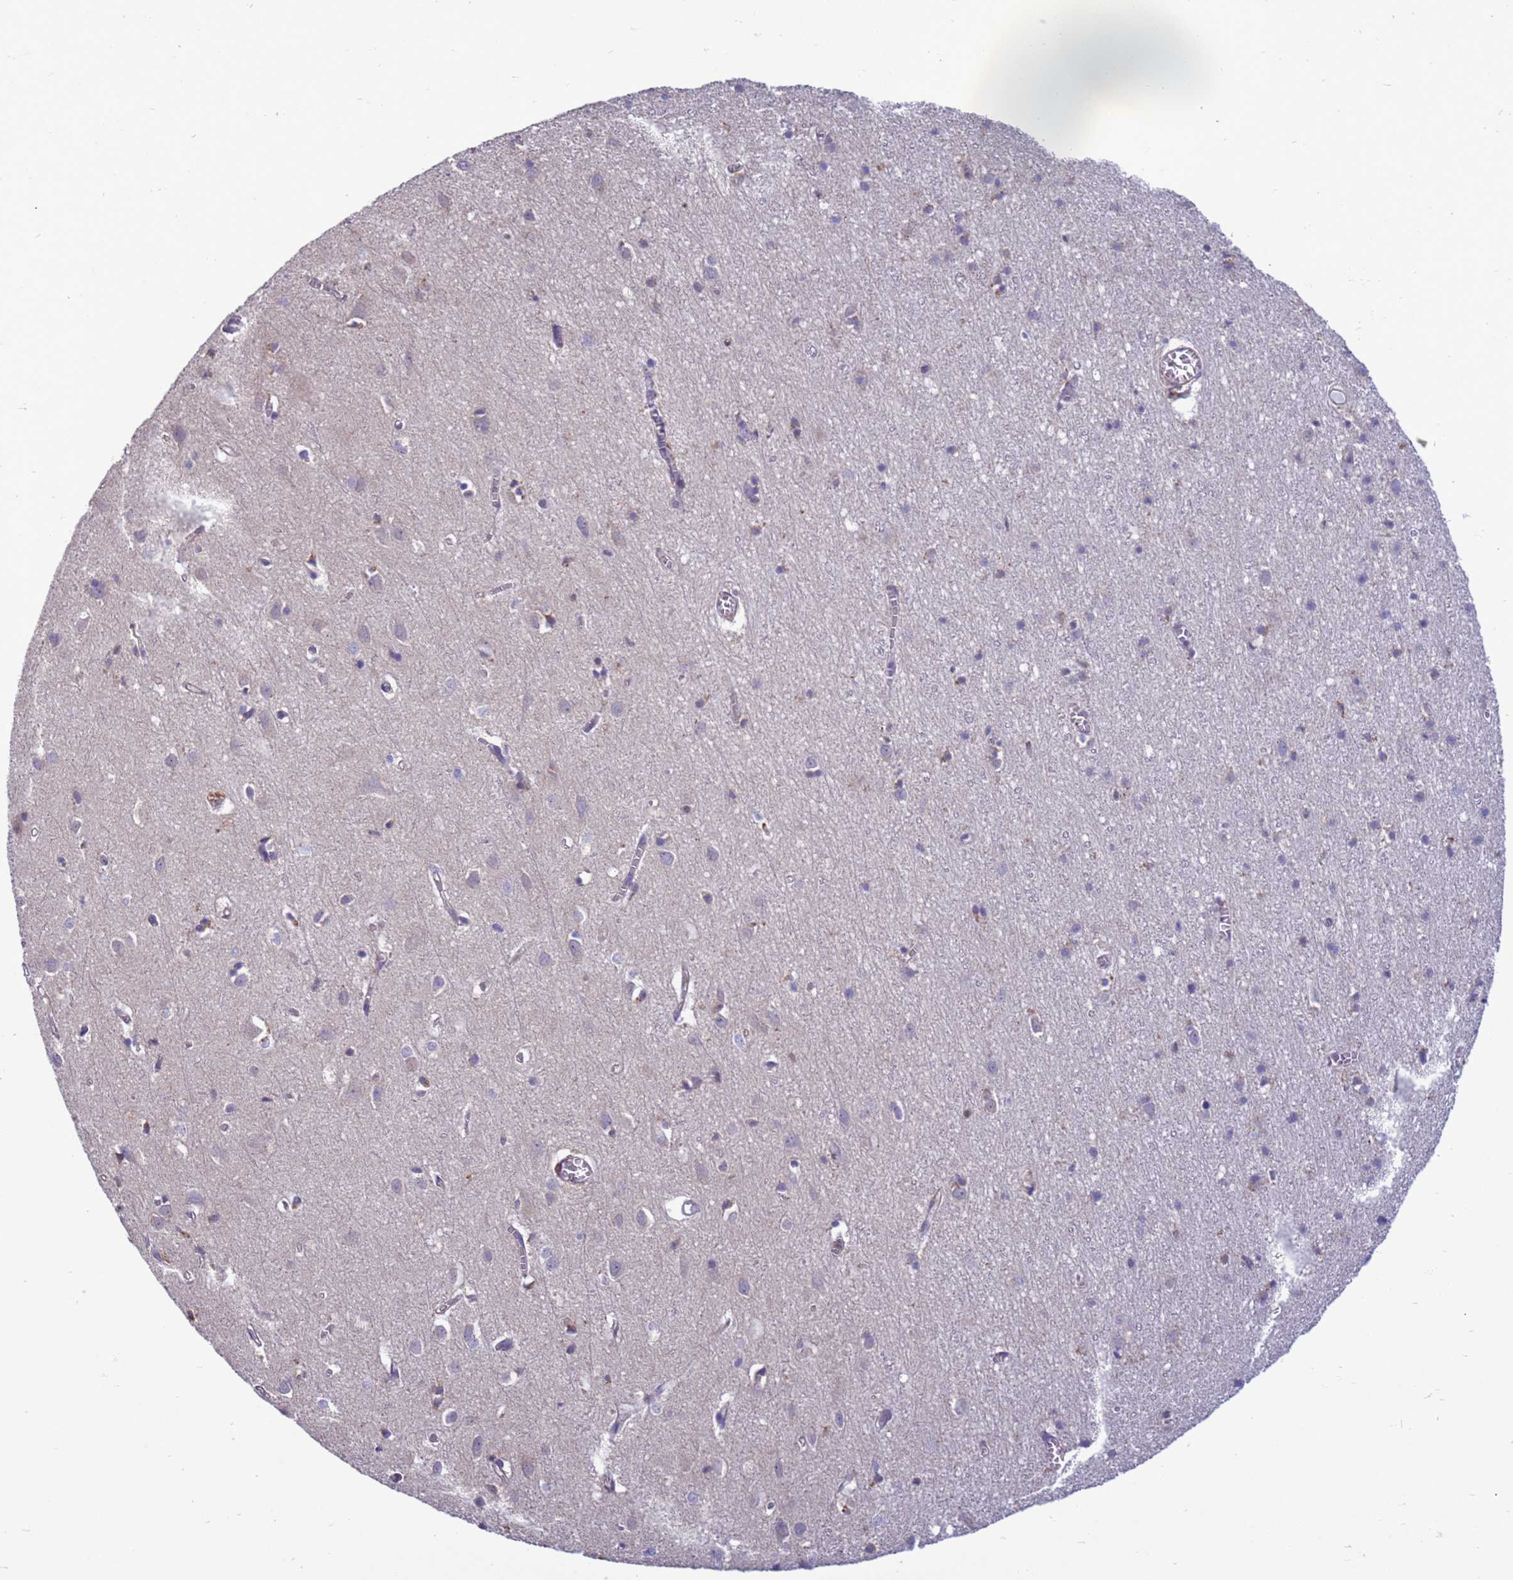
{"staining": {"intensity": "moderate", "quantity": "<25%", "location": "cytoplasmic/membranous,nuclear"}, "tissue": "cerebral cortex", "cell_type": "Endothelial cells", "image_type": "normal", "snomed": [{"axis": "morphology", "description": "Normal tissue, NOS"}, {"axis": "topography", "description": "Cerebral cortex"}], "caption": "This micrograph exhibits immunohistochemistry staining of unremarkable cerebral cortex, with low moderate cytoplasmic/membranous,nuclear staining in about <25% of endothelial cells.", "gene": "NSL1", "patient": {"sex": "female", "age": 64}}